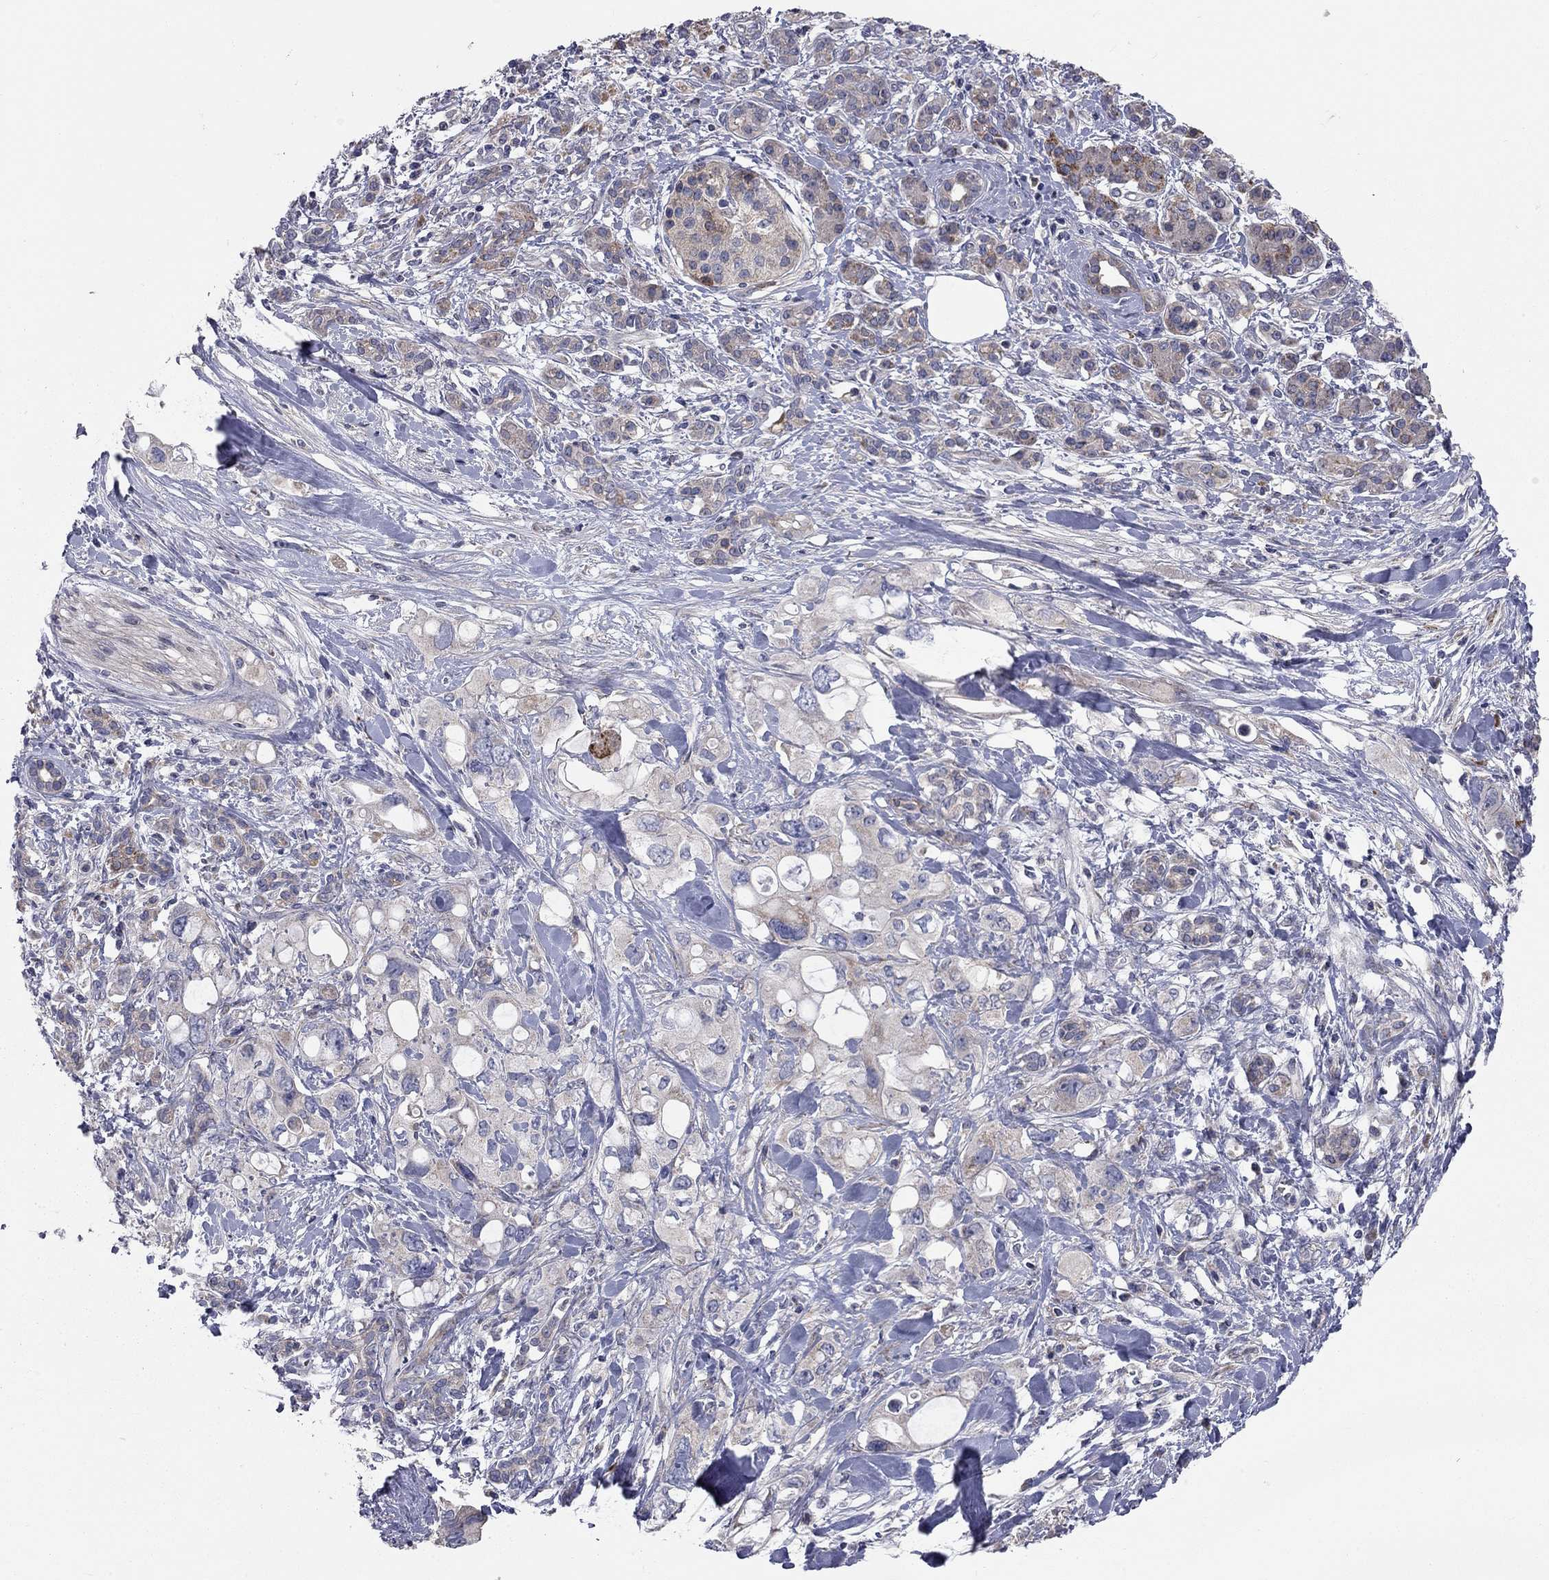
{"staining": {"intensity": "strong", "quantity": "<25%", "location": "cytoplasmic/membranous"}, "tissue": "pancreatic cancer", "cell_type": "Tumor cells", "image_type": "cancer", "snomed": [{"axis": "morphology", "description": "Adenocarcinoma, NOS"}, {"axis": "topography", "description": "Pancreas"}], "caption": "Immunohistochemistry (IHC) of pancreatic cancer displays medium levels of strong cytoplasmic/membranous staining in about <25% of tumor cells.", "gene": "KANSL1L", "patient": {"sex": "female", "age": 56}}